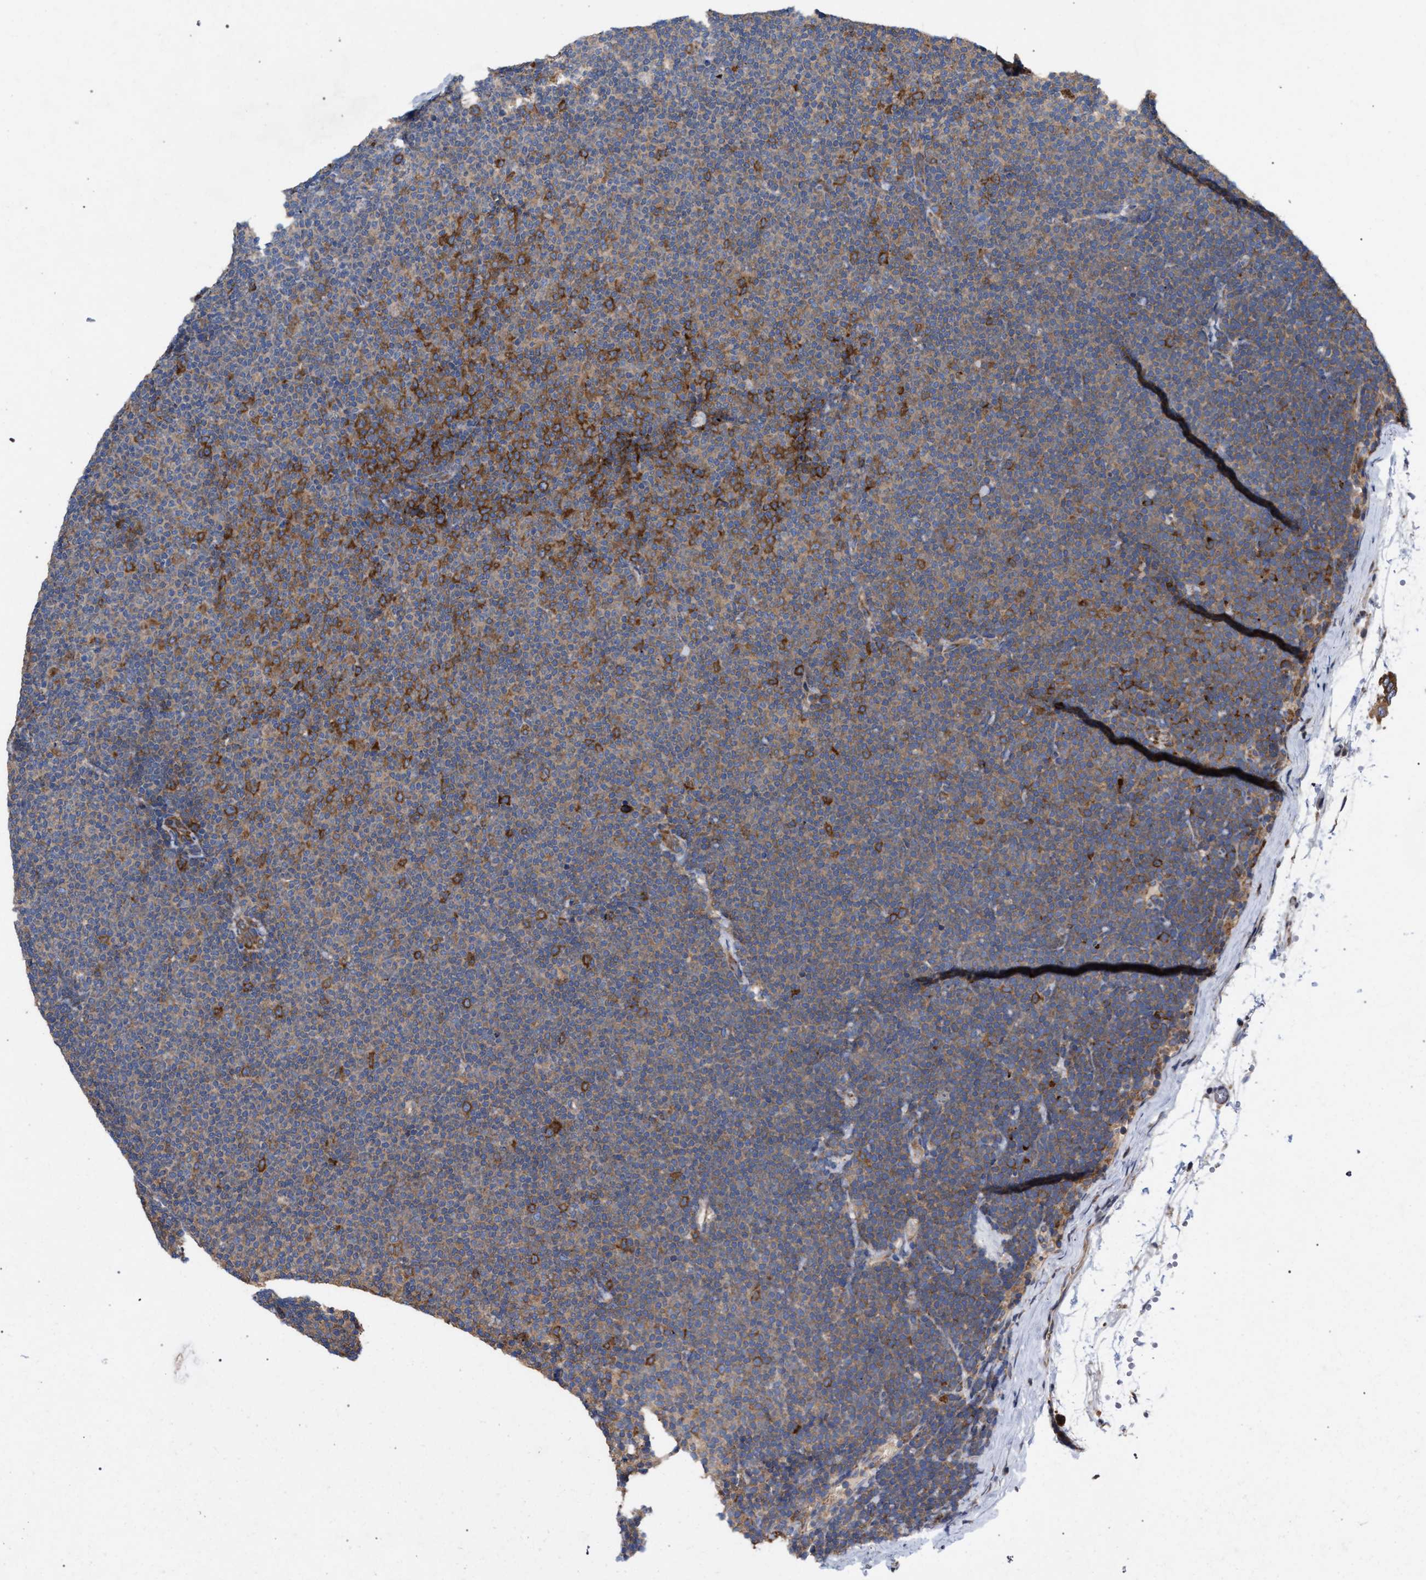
{"staining": {"intensity": "moderate", "quantity": ">75%", "location": "cytoplasmic/membranous"}, "tissue": "lymphoma", "cell_type": "Tumor cells", "image_type": "cancer", "snomed": [{"axis": "morphology", "description": "Malignant lymphoma, non-Hodgkin's type, Low grade"}, {"axis": "topography", "description": "Lymph node"}], "caption": "High-magnification brightfield microscopy of malignant lymphoma, non-Hodgkin's type (low-grade) stained with DAB (brown) and counterstained with hematoxylin (blue). tumor cells exhibit moderate cytoplasmic/membranous staining is present in about>75% of cells. The staining was performed using DAB, with brown indicating positive protein expression. Nuclei are stained blue with hematoxylin.", "gene": "CDR2L", "patient": {"sex": "female", "age": 53}}